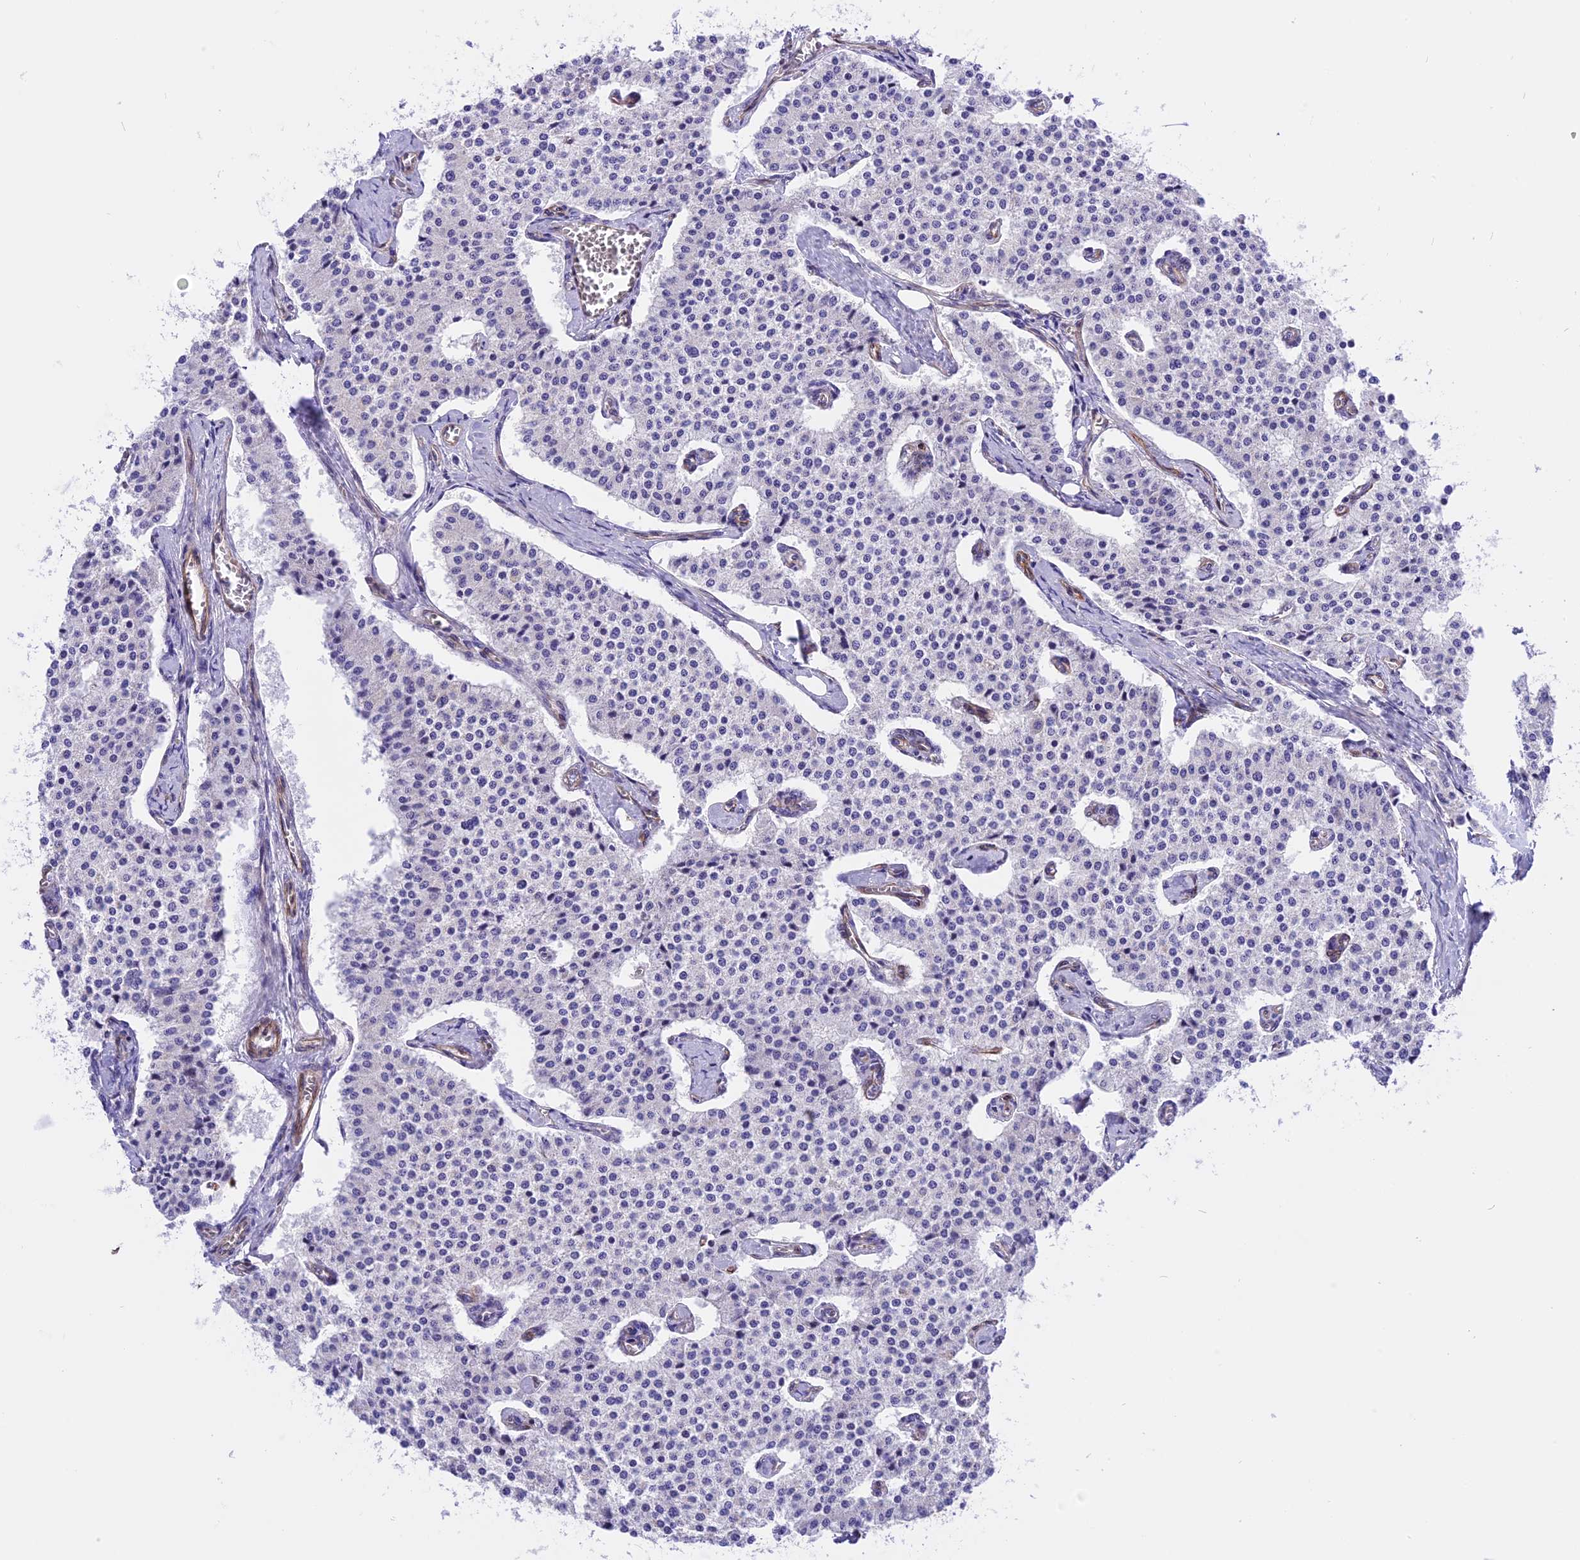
{"staining": {"intensity": "negative", "quantity": "none", "location": "none"}, "tissue": "carcinoid", "cell_type": "Tumor cells", "image_type": "cancer", "snomed": [{"axis": "morphology", "description": "Carcinoid, malignant, NOS"}, {"axis": "topography", "description": "Colon"}], "caption": "This image is of carcinoid (malignant) stained with immunohistochemistry to label a protein in brown with the nuclei are counter-stained blue. There is no staining in tumor cells.", "gene": "R3HDM4", "patient": {"sex": "female", "age": 52}}